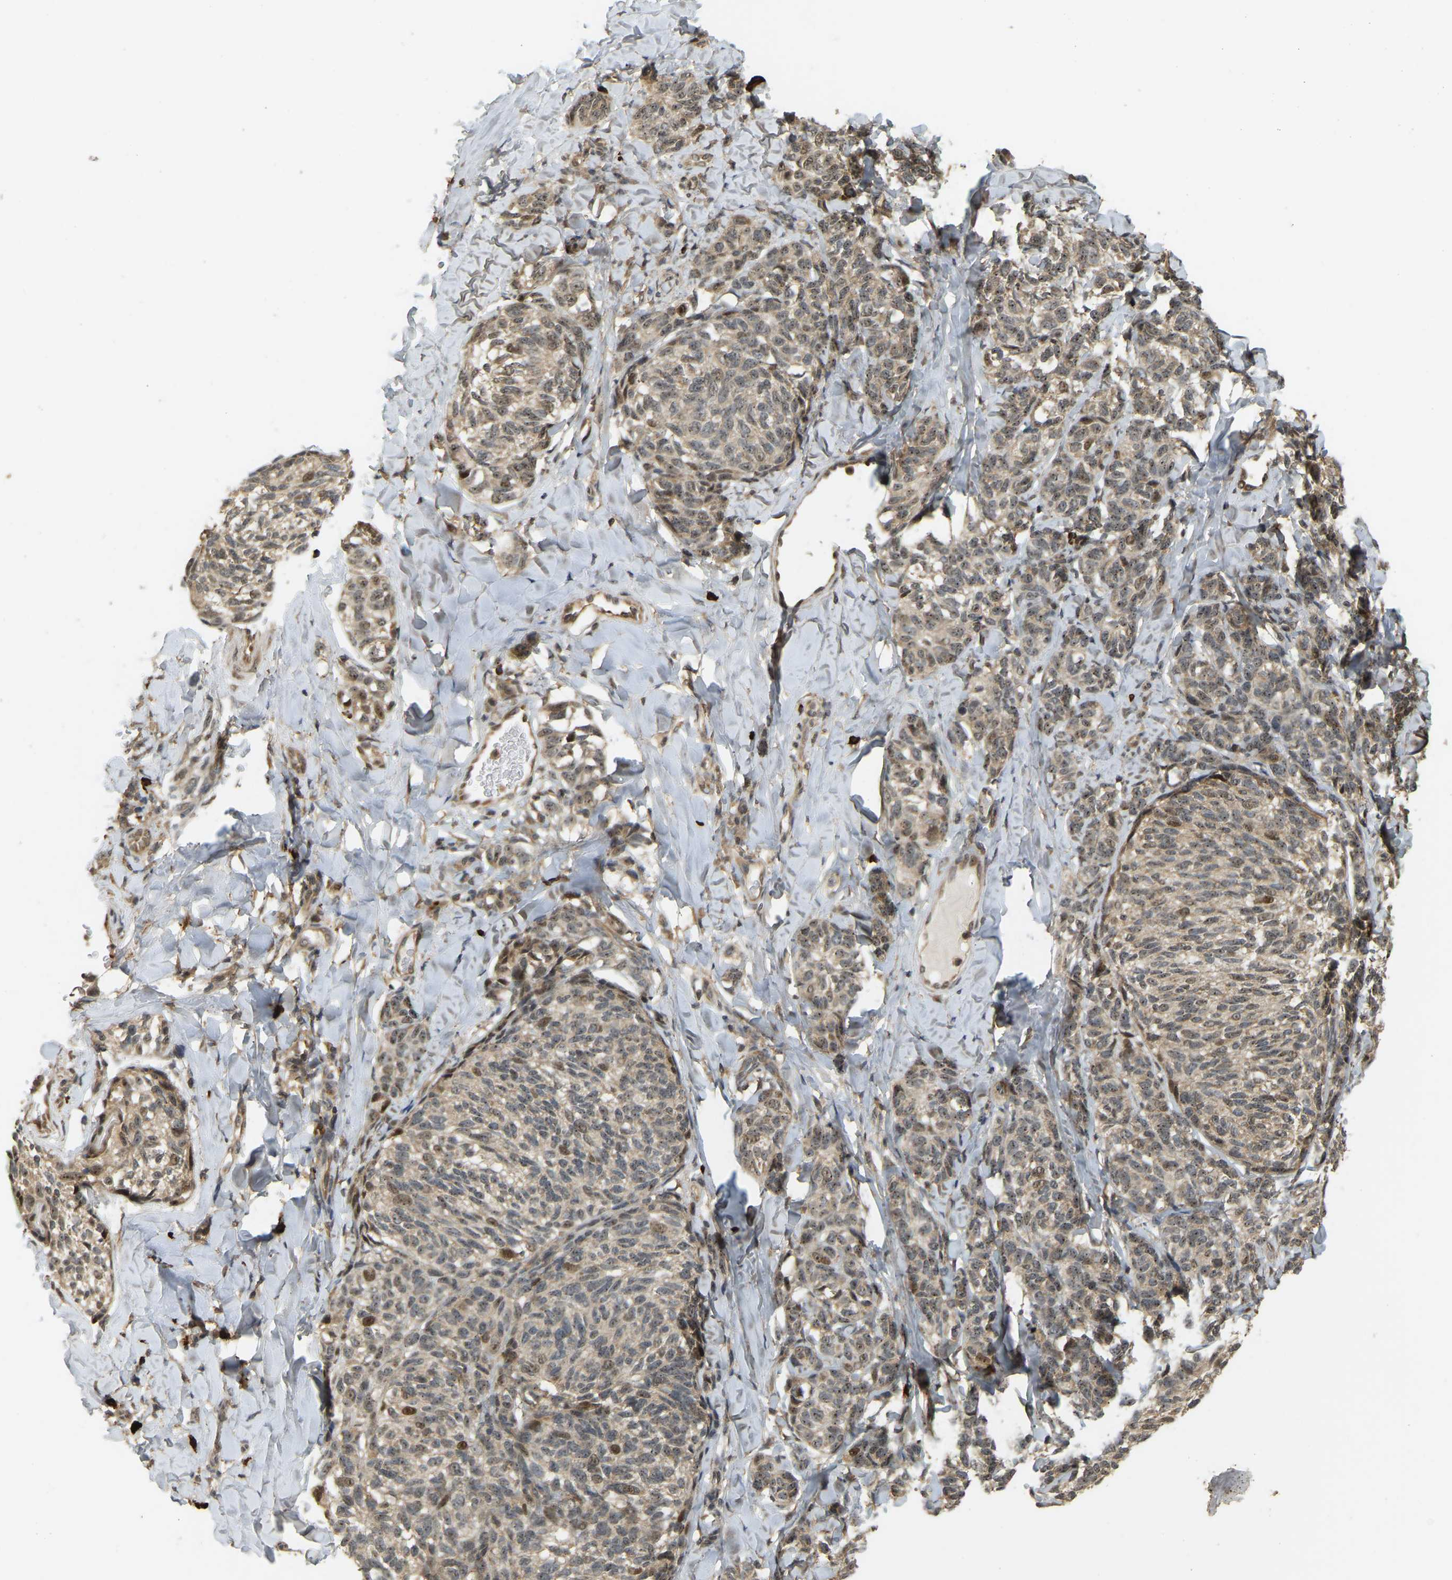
{"staining": {"intensity": "moderate", "quantity": ">75%", "location": "cytoplasmic/membranous,nuclear"}, "tissue": "melanoma", "cell_type": "Tumor cells", "image_type": "cancer", "snomed": [{"axis": "morphology", "description": "Malignant melanoma, NOS"}, {"axis": "topography", "description": "Skin"}], "caption": "An image showing moderate cytoplasmic/membranous and nuclear staining in about >75% of tumor cells in malignant melanoma, as visualized by brown immunohistochemical staining.", "gene": "BRF2", "patient": {"sex": "female", "age": 73}}